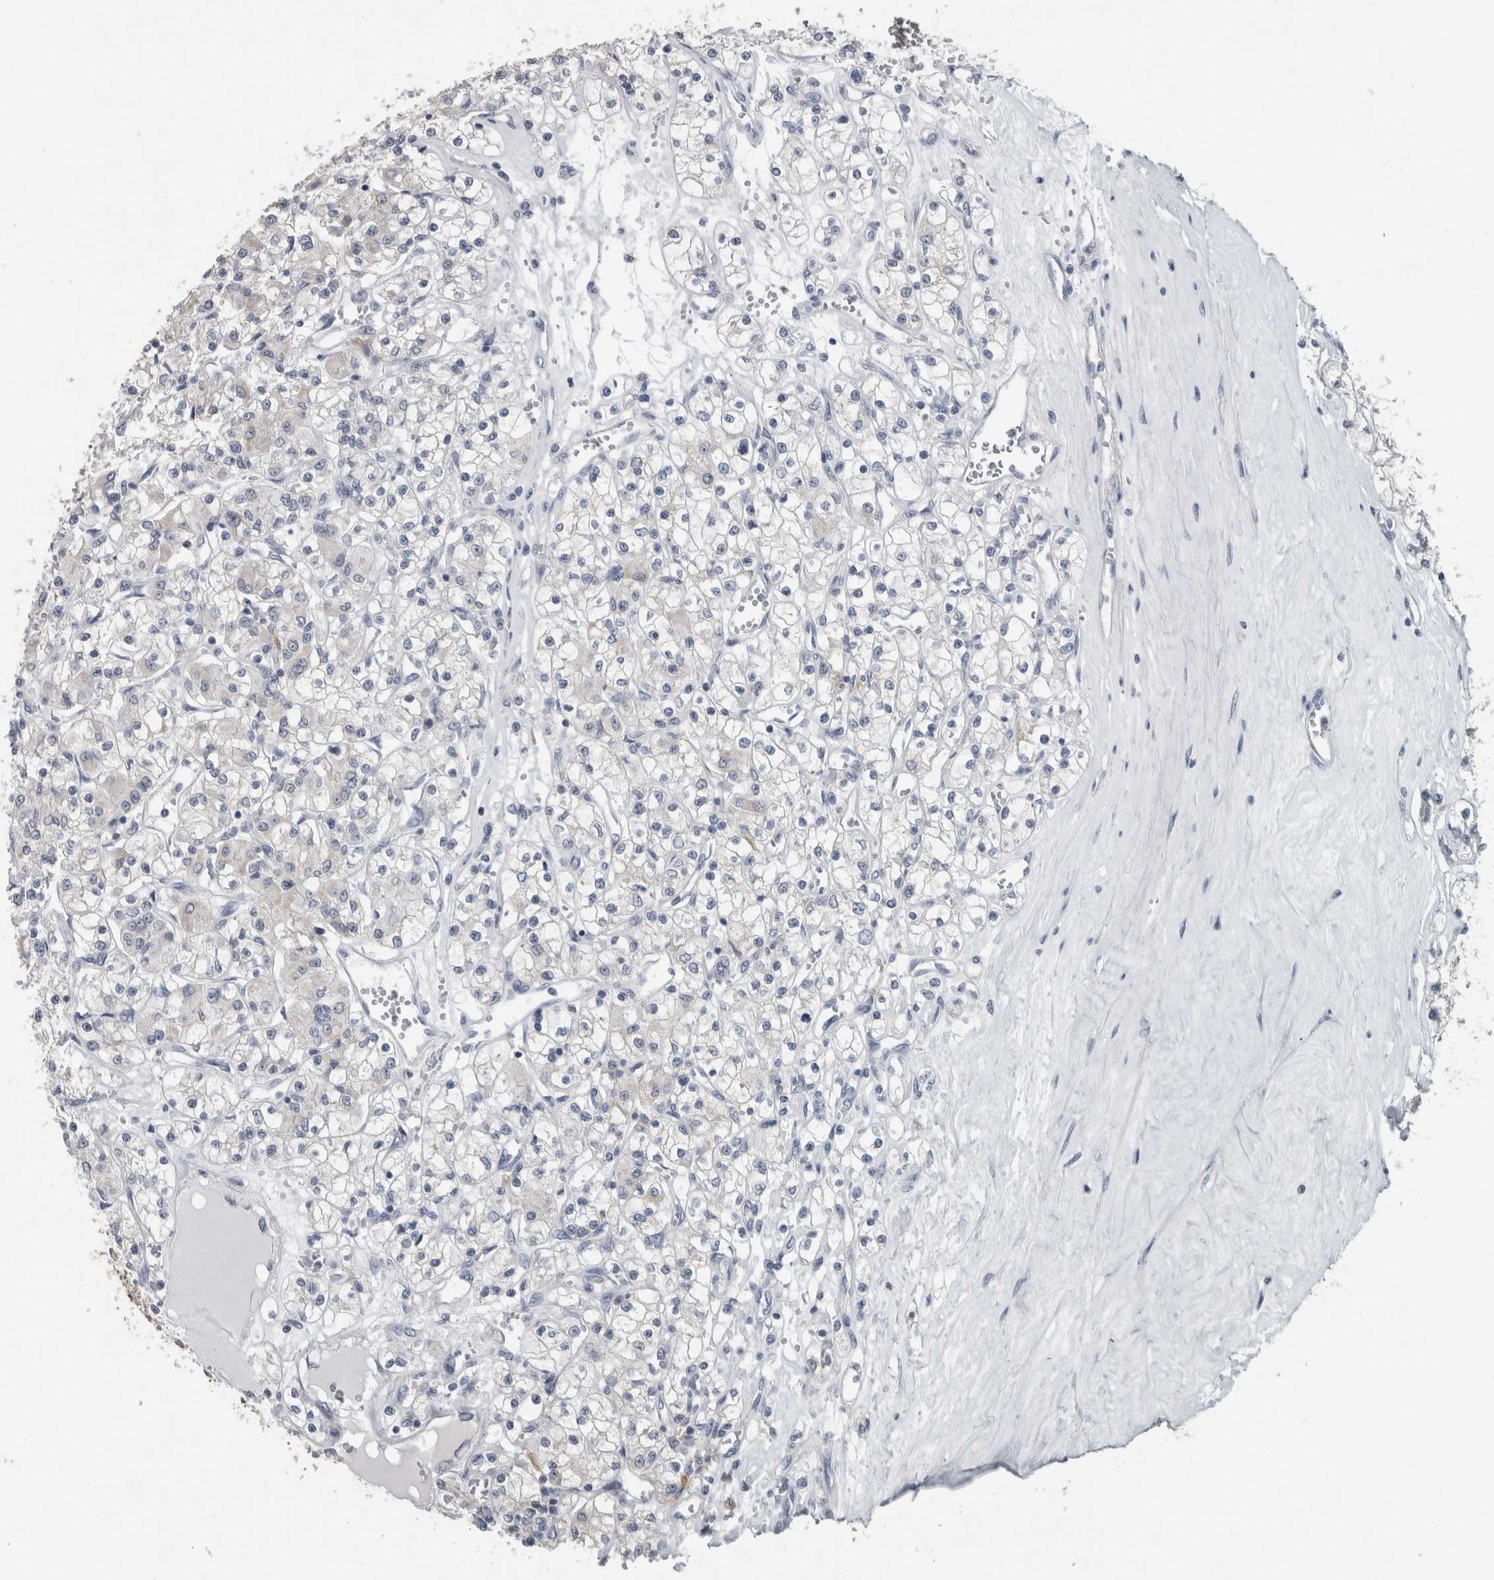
{"staining": {"intensity": "negative", "quantity": "none", "location": "none"}, "tissue": "renal cancer", "cell_type": "Tumor cells", "image_type": "cancer", "snomed": [{"axis": "morphology", "description": "Adenocarcinoma, NOS"}, {"axis": "topography", "description": "Kidney"}], "caption": "Micrograph shows no significant protein expression in tumor cells of renal adenocarcinoma.", "gene": "ACSF2", "patient": {"sex": "female", "age": 59}}